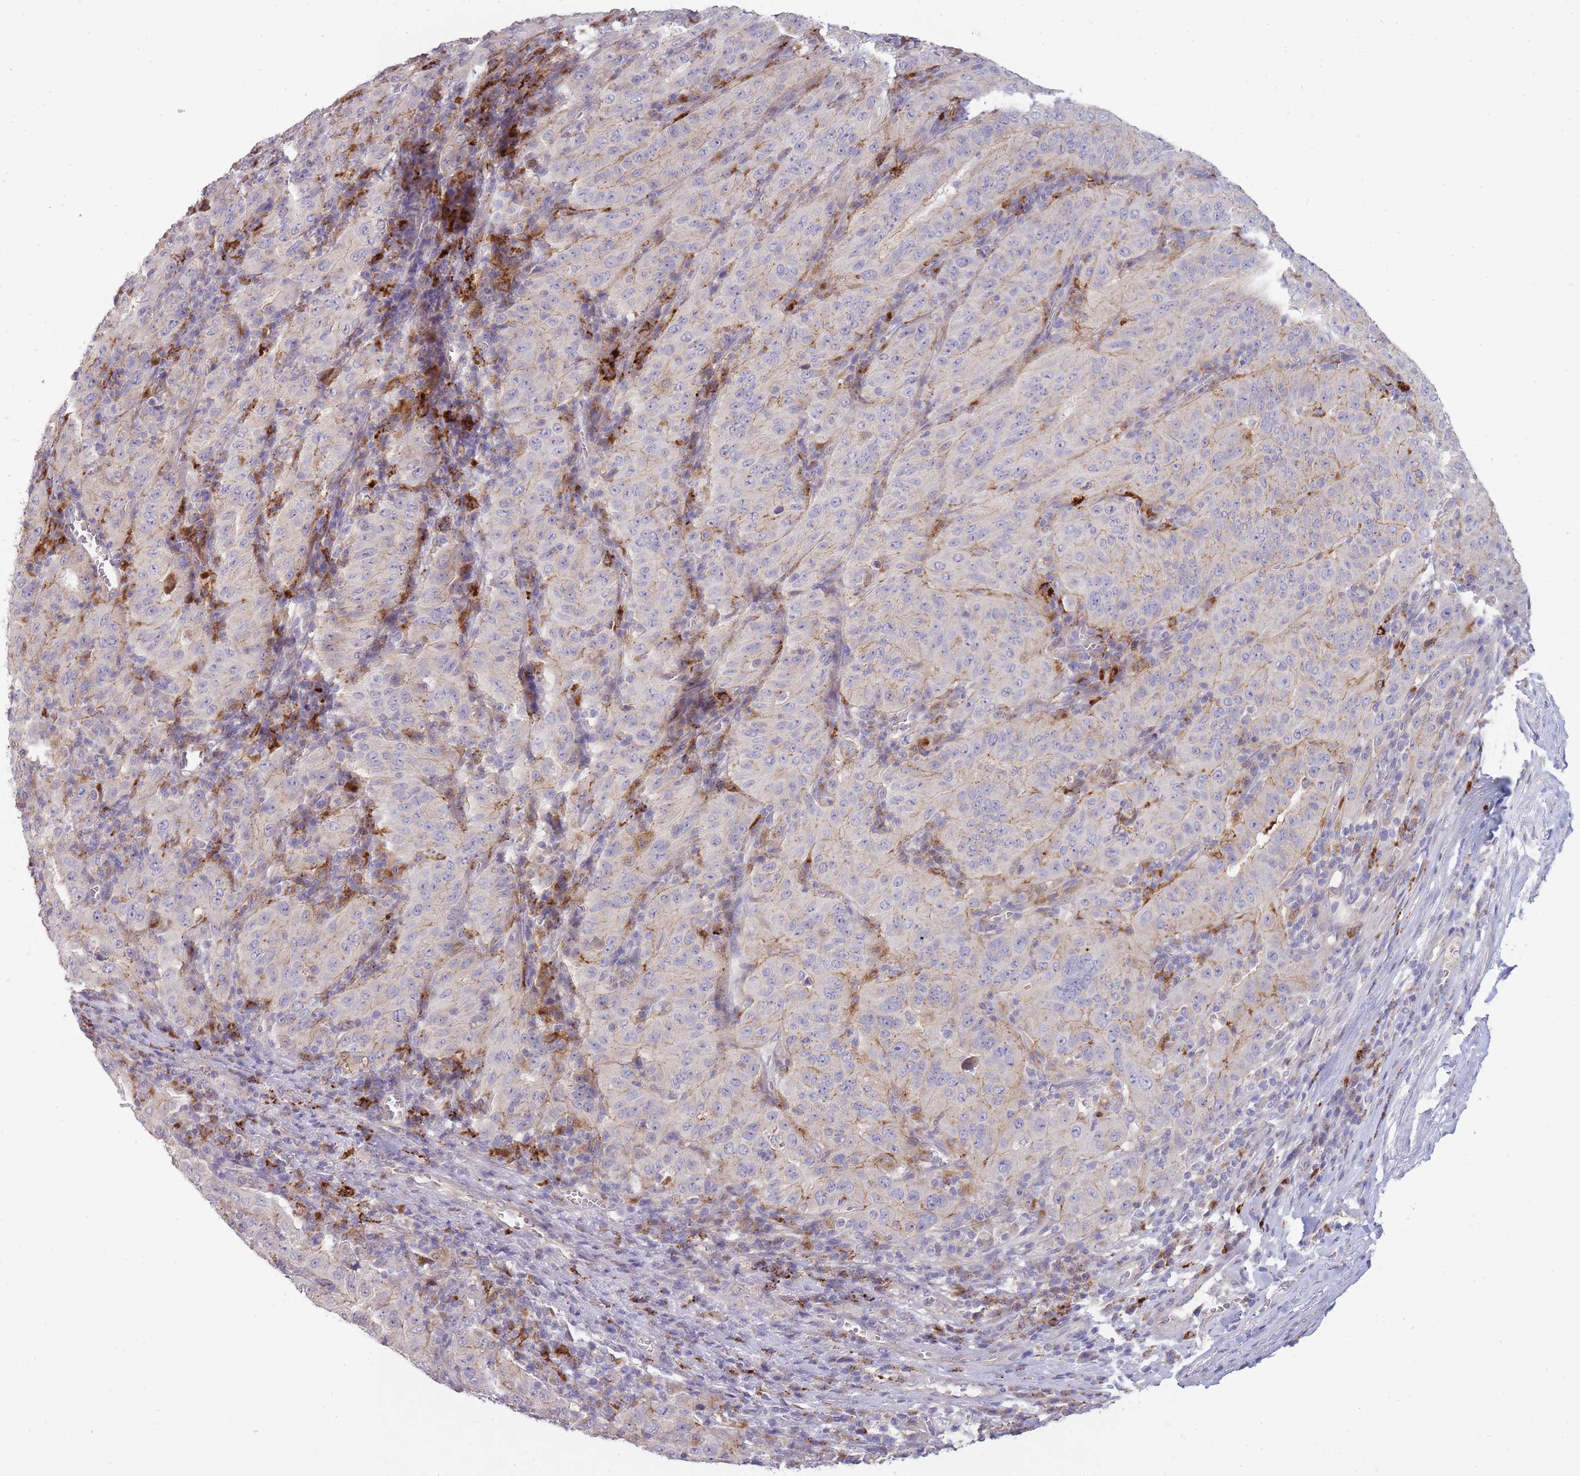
{"staining": {"intensity": "weak", "quantity": "<25%", "location": "cytoplasmic/membranous"}, "tissue": "pancreatic cancer", "cell_type": "Tumor cells", "image_type": "cancer", "snomed": [{"axis": "morphology", "description": "Adenocarcinoma, NOS"}, {"axis": "topography", "description": "Pancreas"}], "caption": "Tumor cells are negative for protein expression in human pancreatic cancer (adenocarcinoma).", "gene": "TRIM61", "patient": {"sex": "male", "age": 63}}